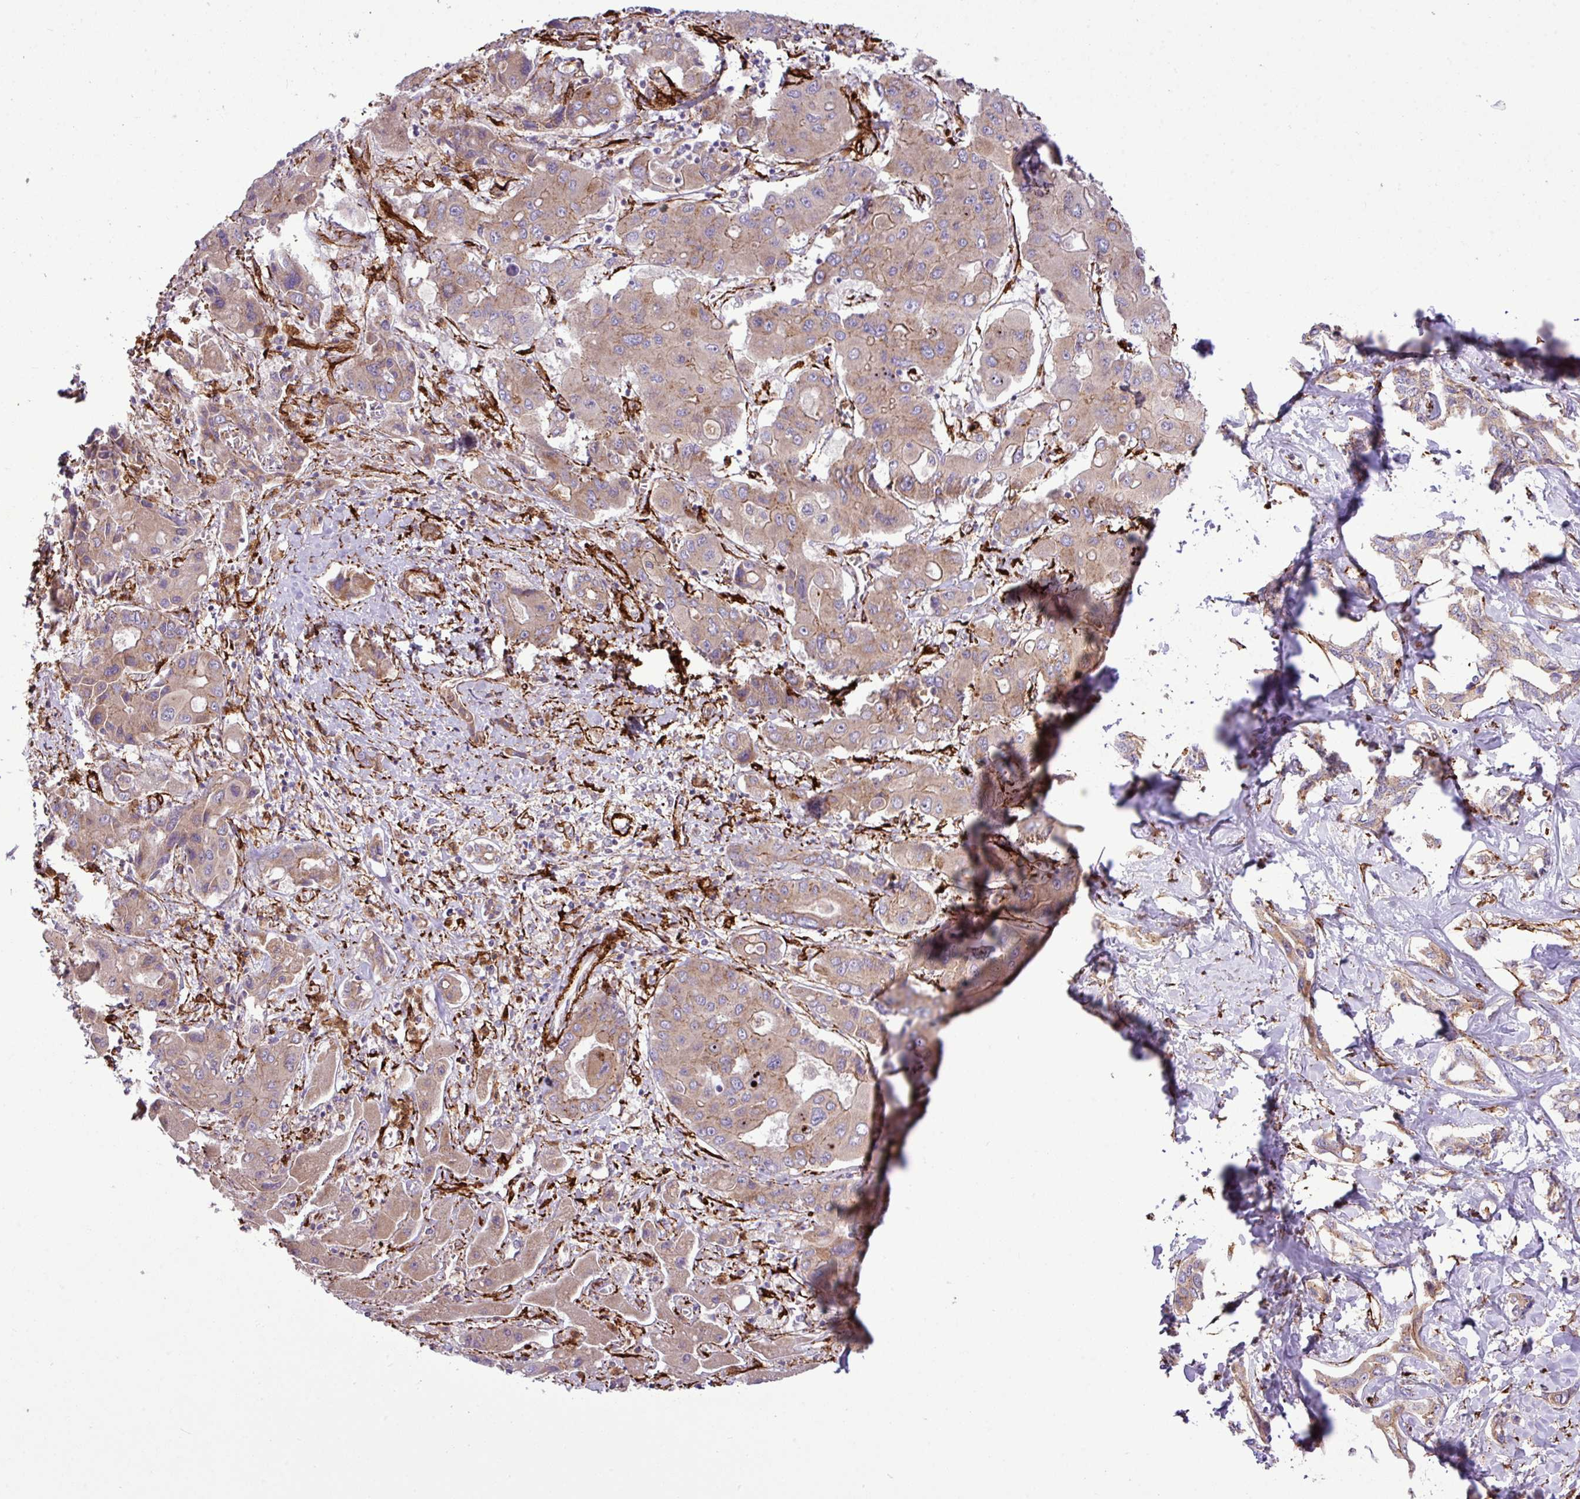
{"staining": {"intensity": "moderate", "quantity": ">75%", "location": "cytoplasmic/membranous"}, "tissue": "liver cancer", "cell_type": "Tumor cells", "image_type": "cancer", "snomed": [{"axis": "morphology", "description": "Cholangiocarcinoma"}, {"axis": "topography", "description": "Liver"}], "caption": "Tumor cells show medium levels of moderate cytoplasmic/membranous staining in about >75% of cells in cholangiocarcinoma (liver).", "gene": "FAM47E", "patient": {"sex": "male", "age": 67}}